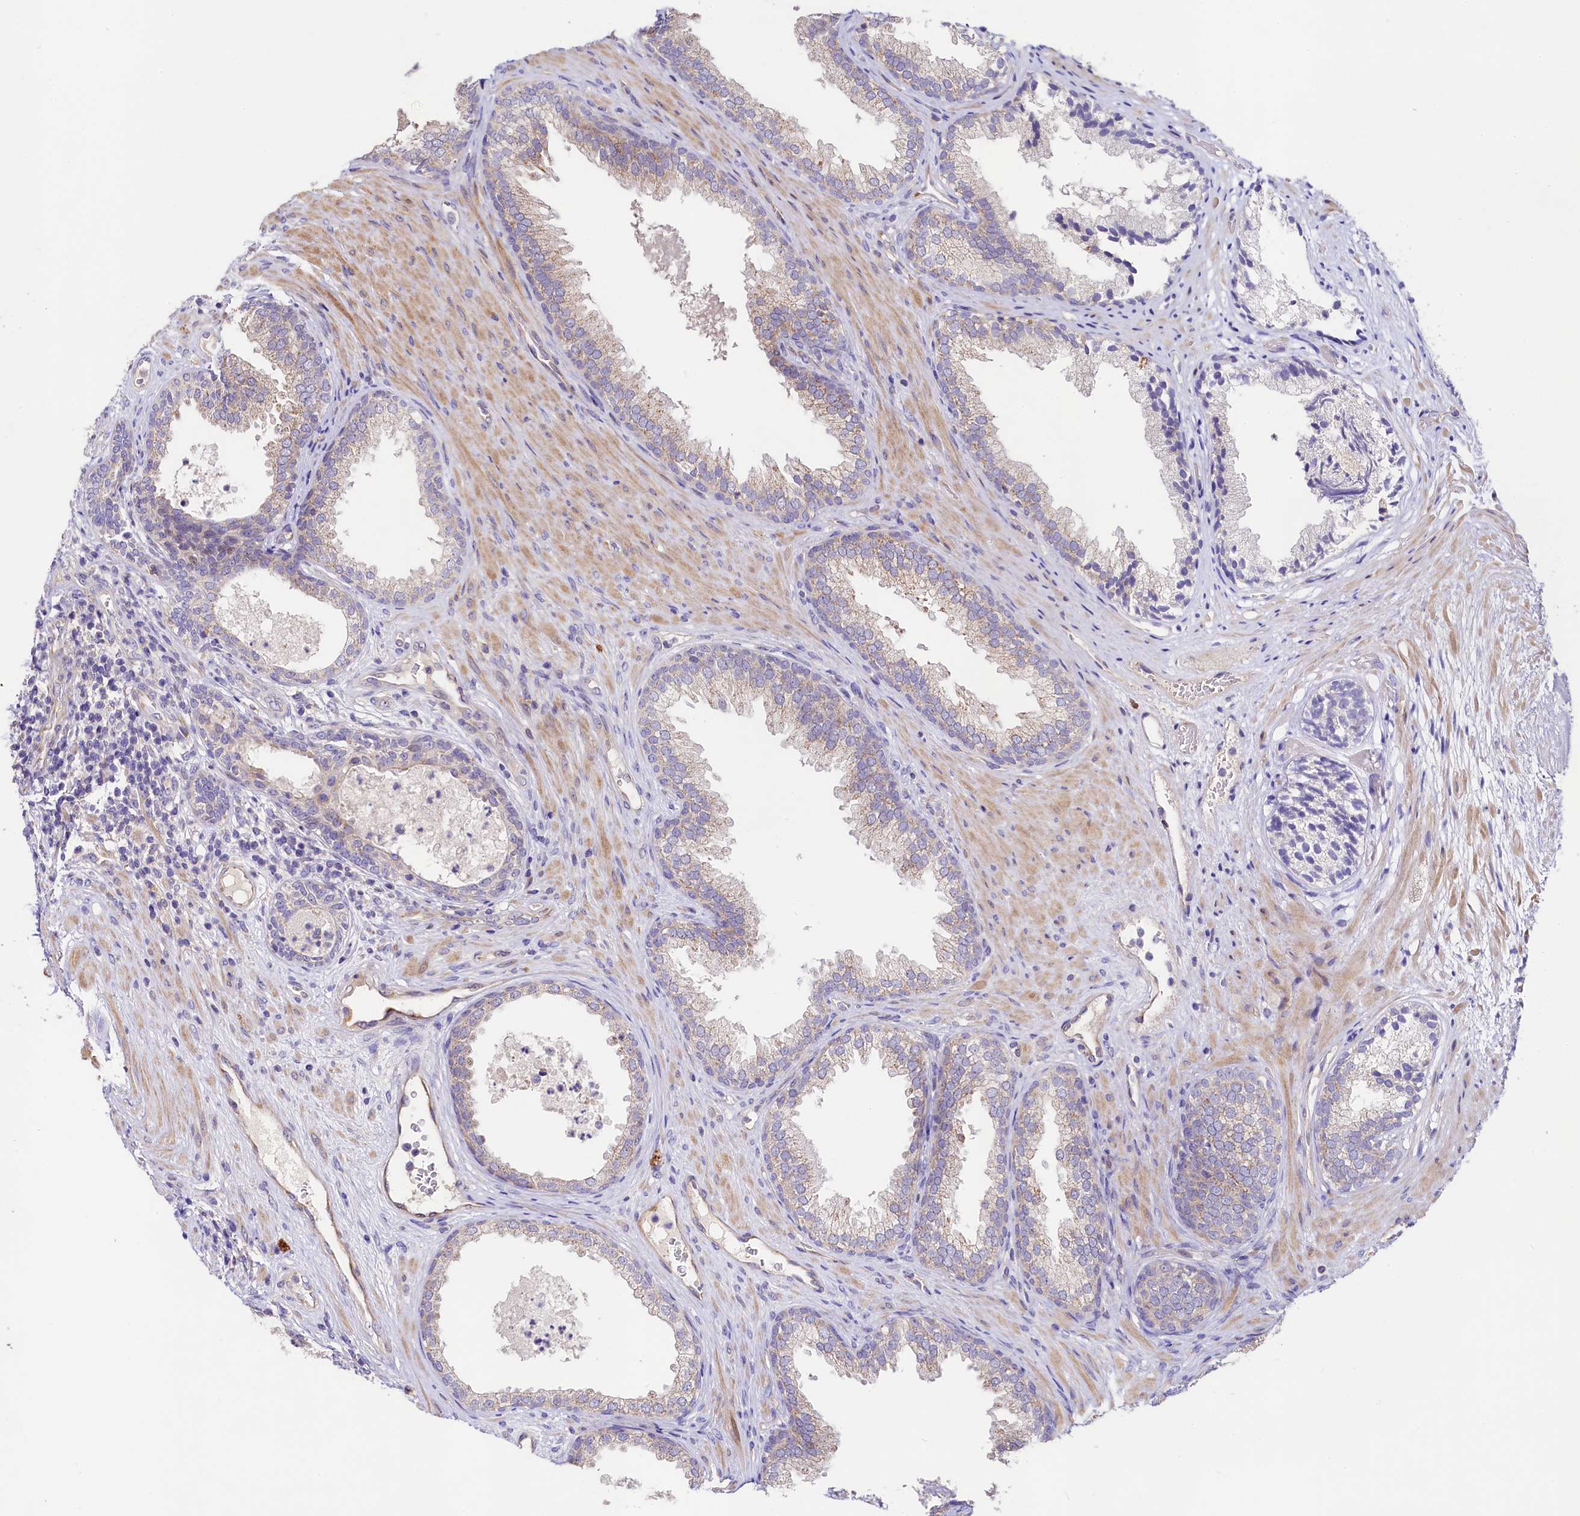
{"staining": {"intensity": "weak", "quantity": "25%-75%", "location": "cytoplasmic/membranous"}, "tissue": "prostate", "cell_type": "Glandular cells", "image_type": "normal", "snomed": [{"axis": "morphology", "description": "Normal tissue, NOS"}, {"axis": "topography", "description": "Prostate"}], "caption": "Immunohistochemistry (IHC) of normal prostate exhibits low levels of weak cytoplasmic/membranous staining in about 25%-75% of glandular cells.", "gene": "FXYD6", "patient": {"sex": "male", "age": 76}}